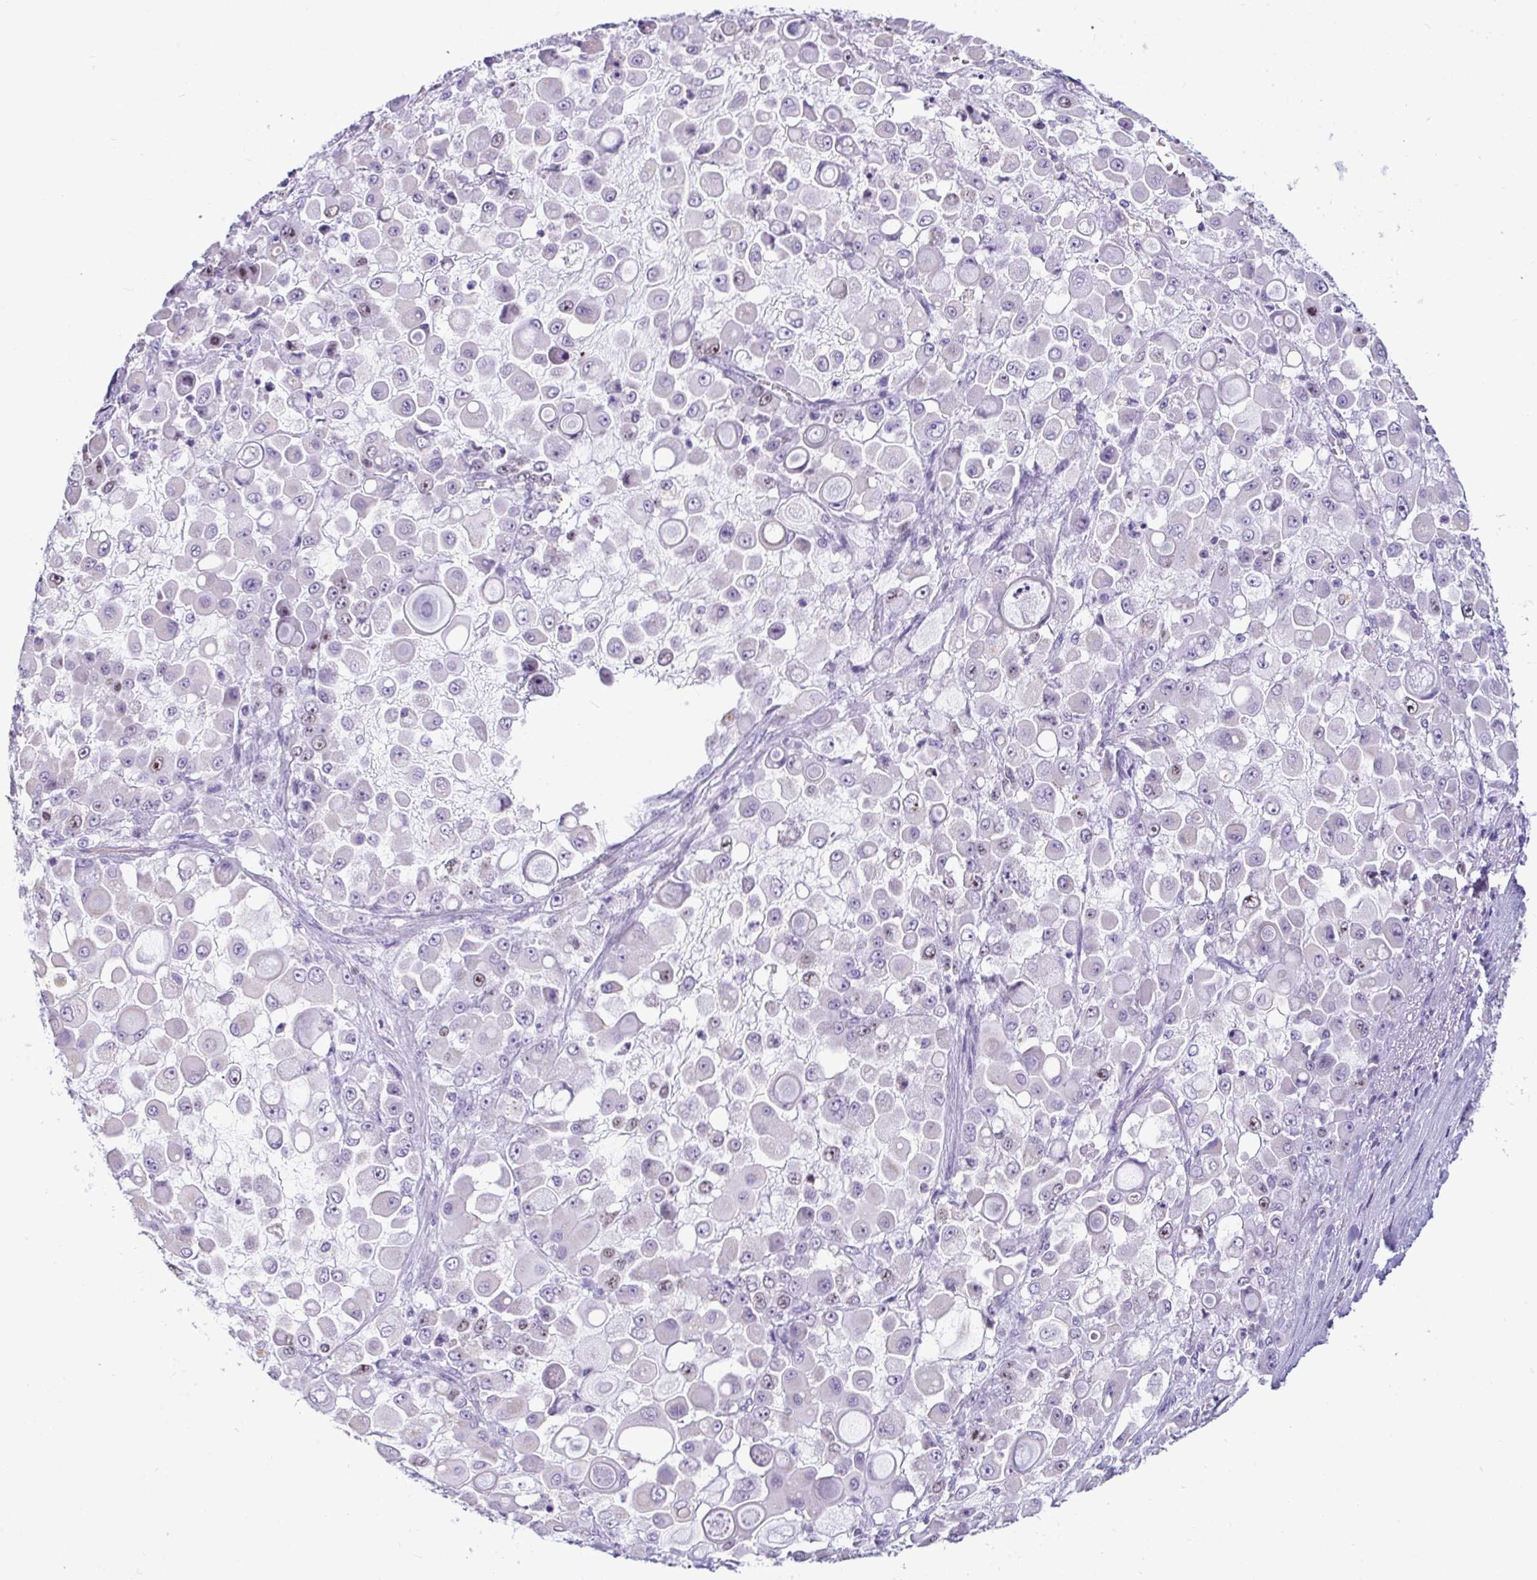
{"staining": {"intensity": "weak", "quantity": "<25%", "location": "nuclear"}, "tissue": "stomach cancer", "cell_type": "Tumor cells", "image_type": "cancer", "snomed": [{"axis": "morphology", "description": "Adenocarcinoma, NOS"}, {"axis": "topography", "description": "Stomach"}], "caption": "Immunohistochemical staining of stomach cancer (adenocarcinoma) demonstrates no significant staining in tumor cells.", "gene": "SUZ12", "patient": {"sex": "female", "age": 76}}